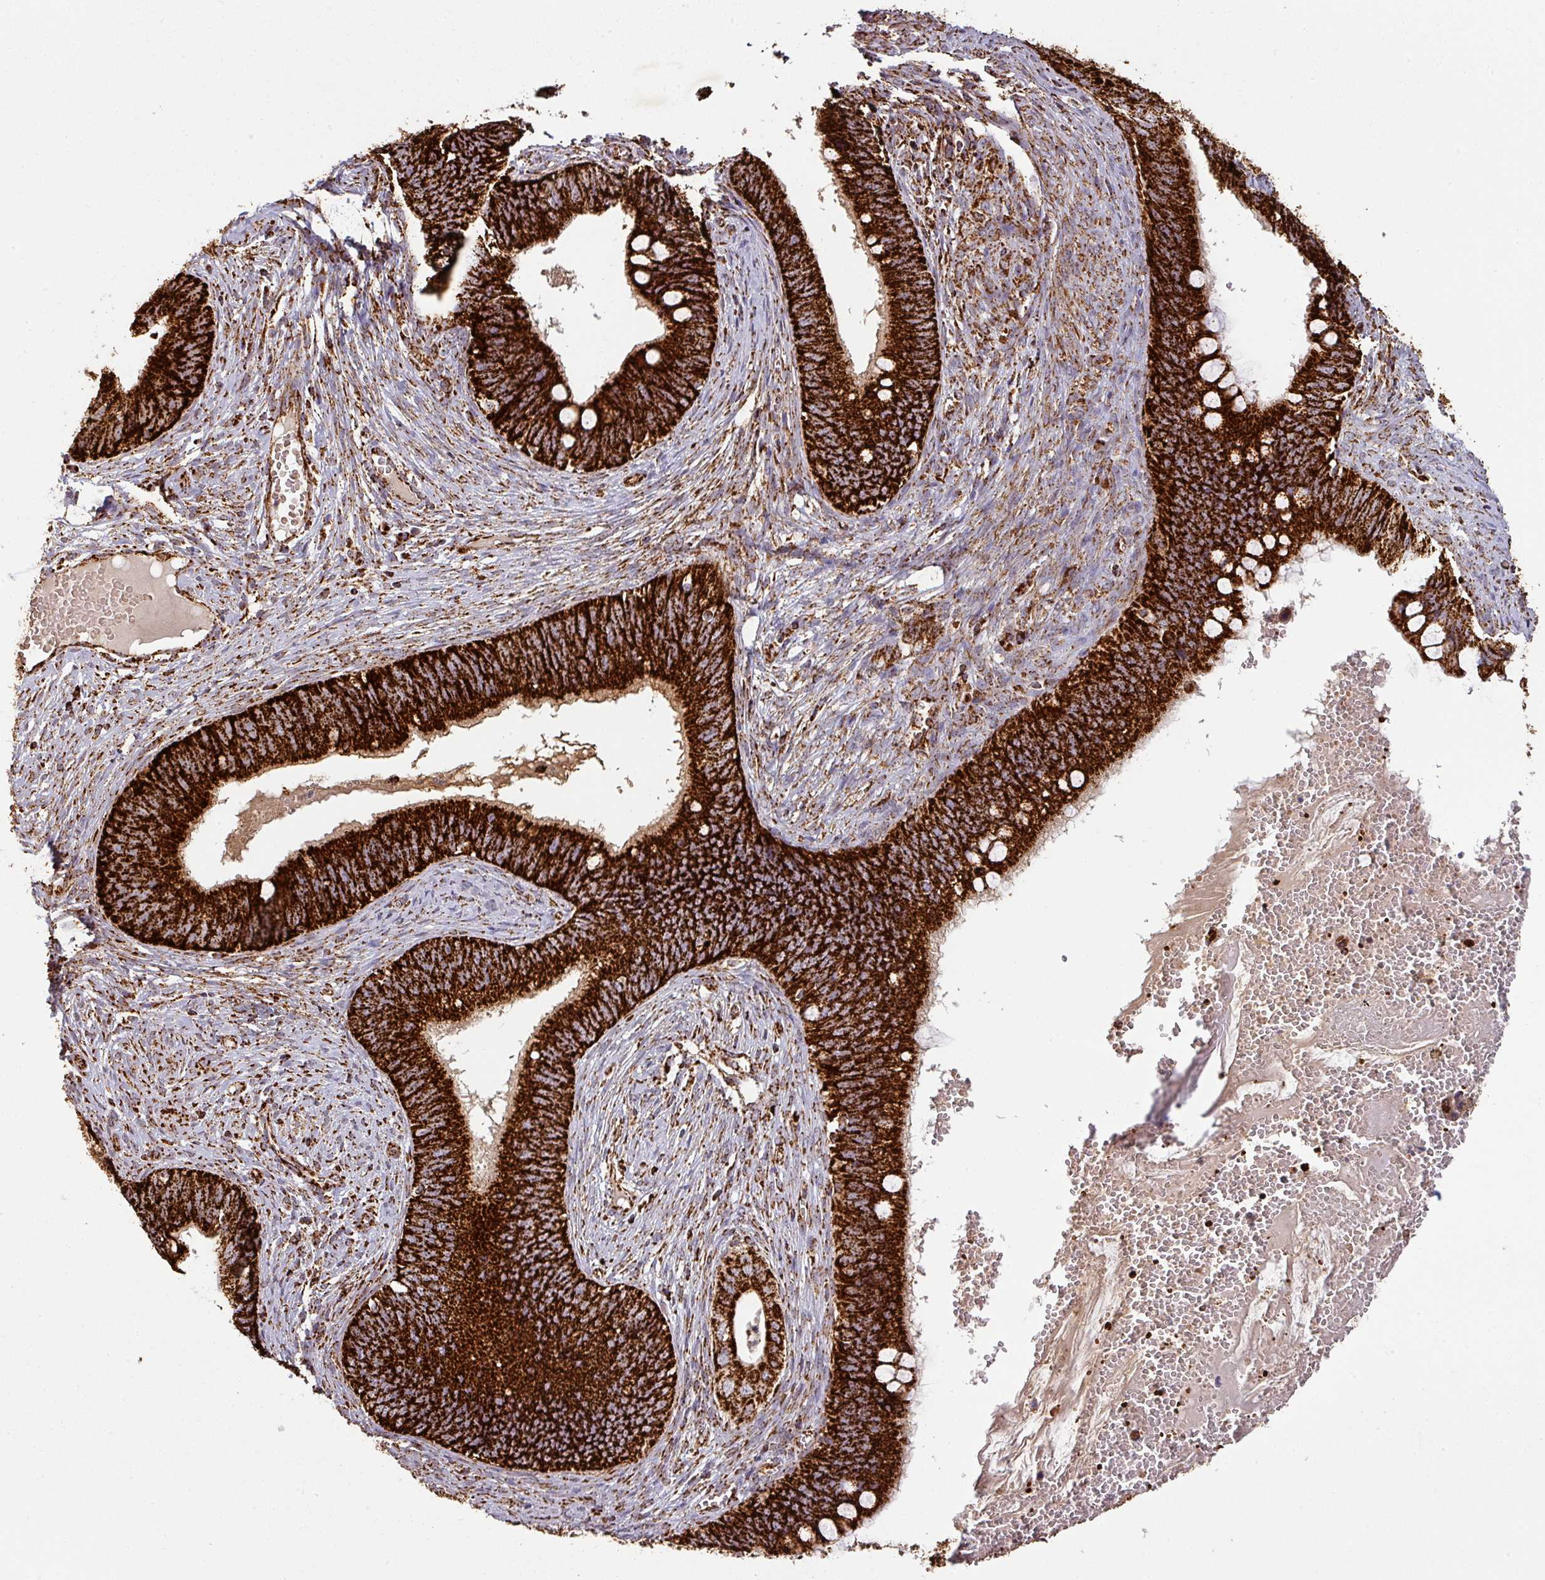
{"staining": {"intensity": "strong", "quantity": ">75%", "location": "cytoplasmic/membranous"}, "tissue": "cervical cancer", "cell_type": "Tumor cells", "image_type": "cancer", "snomed": [{"axis": "morphology", "description": "Adenocarcinoma, NOS"}, {"axis": "topography", "description": "Cervix"}], "caption": "Brown immunohistochemical staining in human cervical cancer exhibits strong cytoplasmic/membranous expression in approximately >75% of tumor cells. (IHC, brightfield microscopy, high magnification).", "gene": "TRAP1", "patient": {"sex": "female", "age": 42}}